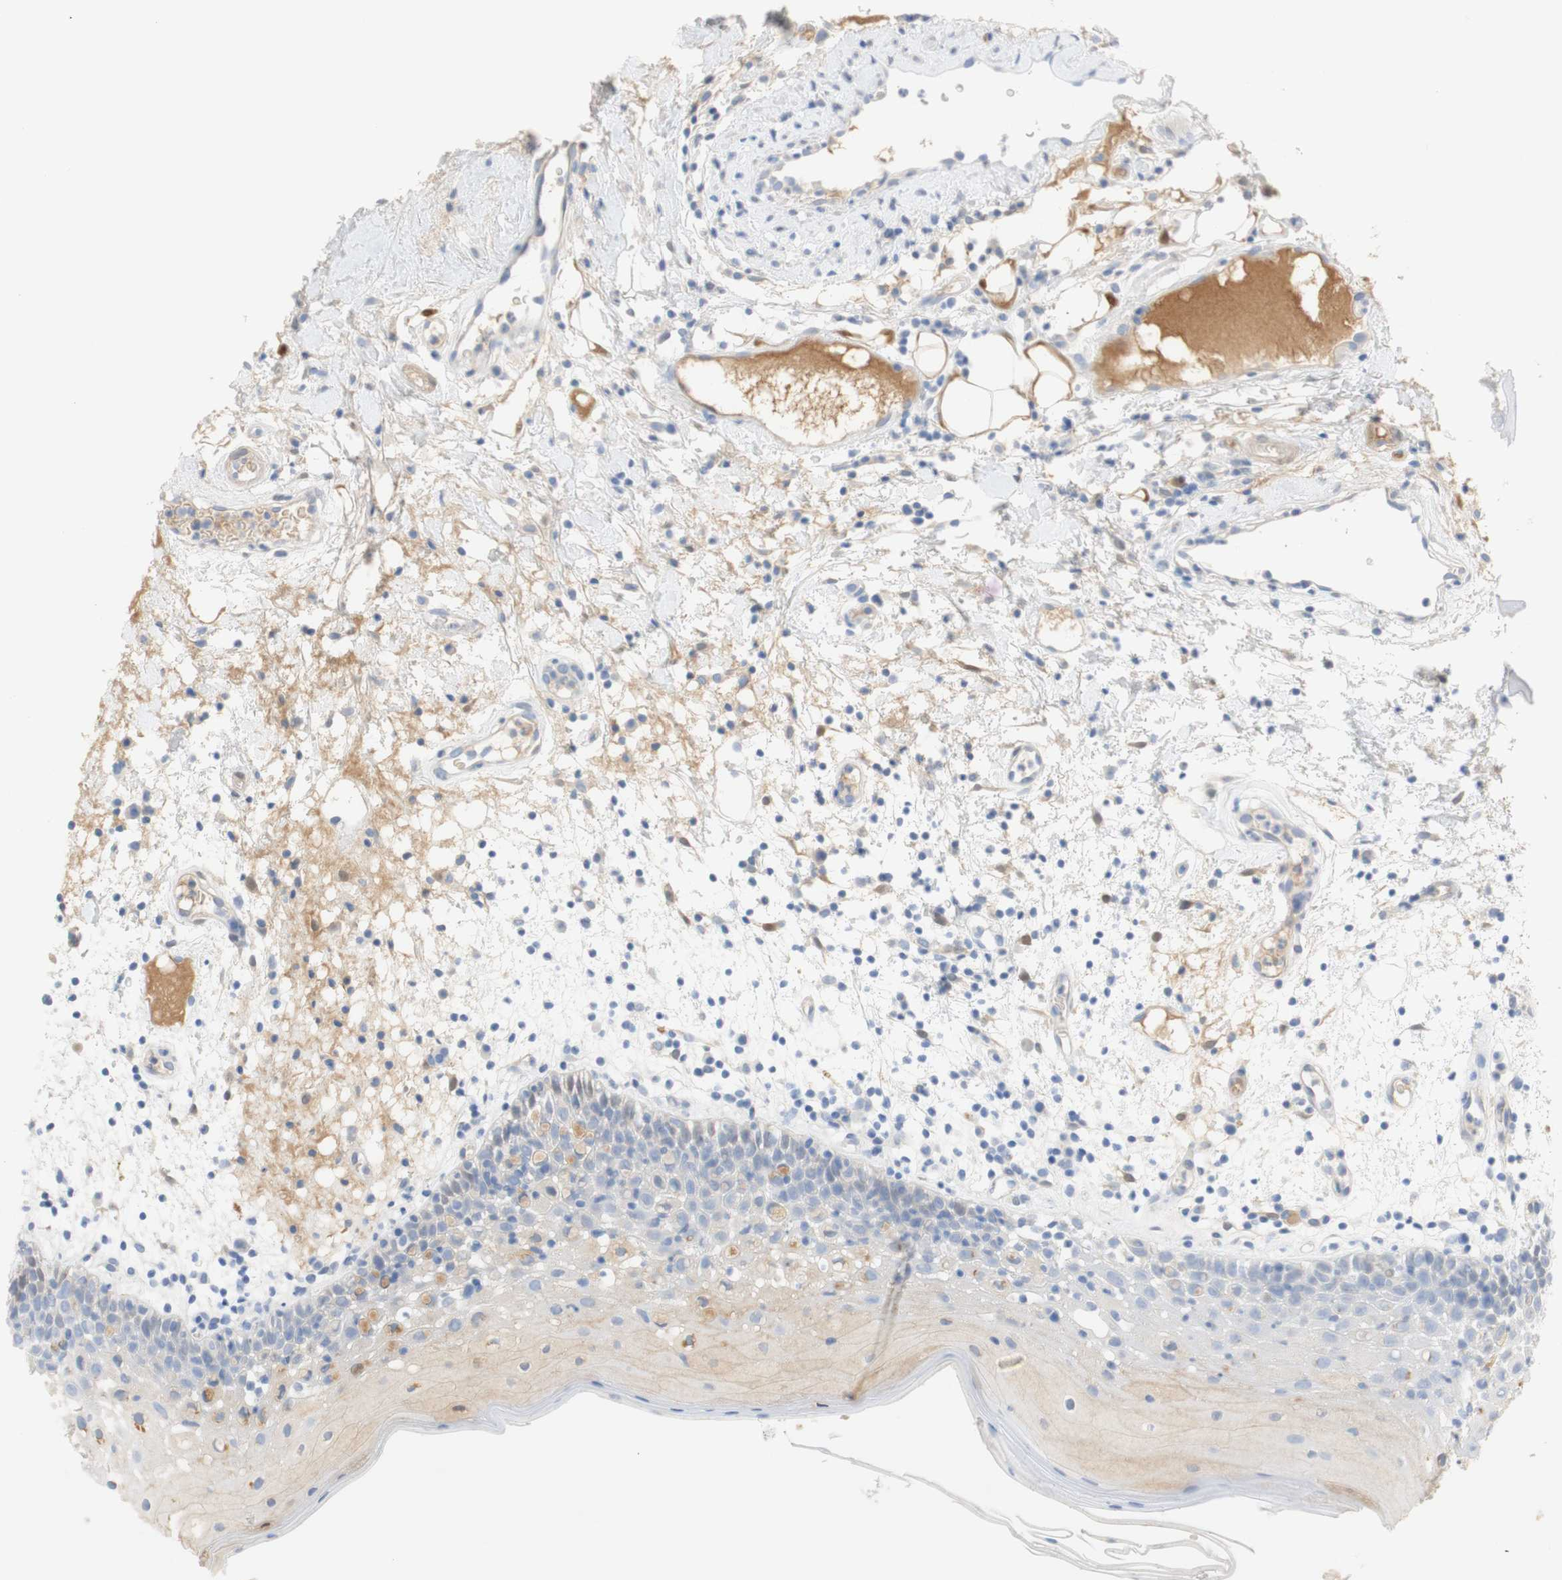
{"staining": {"intensity": "weak", "quantity": "<25%", "location": "cytoplasmic/membranous"}, "tissue": "oral mucosa", "cell_type": "Squamous epithelial cells", "image_type": "normal", "snomed": [{"axis": "morphology", "description": "Normal tissue, NOS"}, {"axis": "morphology", "description": "Squamous cell carcinoma, NOS"}, {"axis": "topography", "description": "Skeletal muscle"}, {"axis": "topography", "description": "Oral tissue"}], "caption": "This is an IHC photomicrograph of normal oral mucosa. There is no expression in squamous epithelial cells.", "gene": "SELENBP1", "patient": {"sex": "male", "age": 71}}